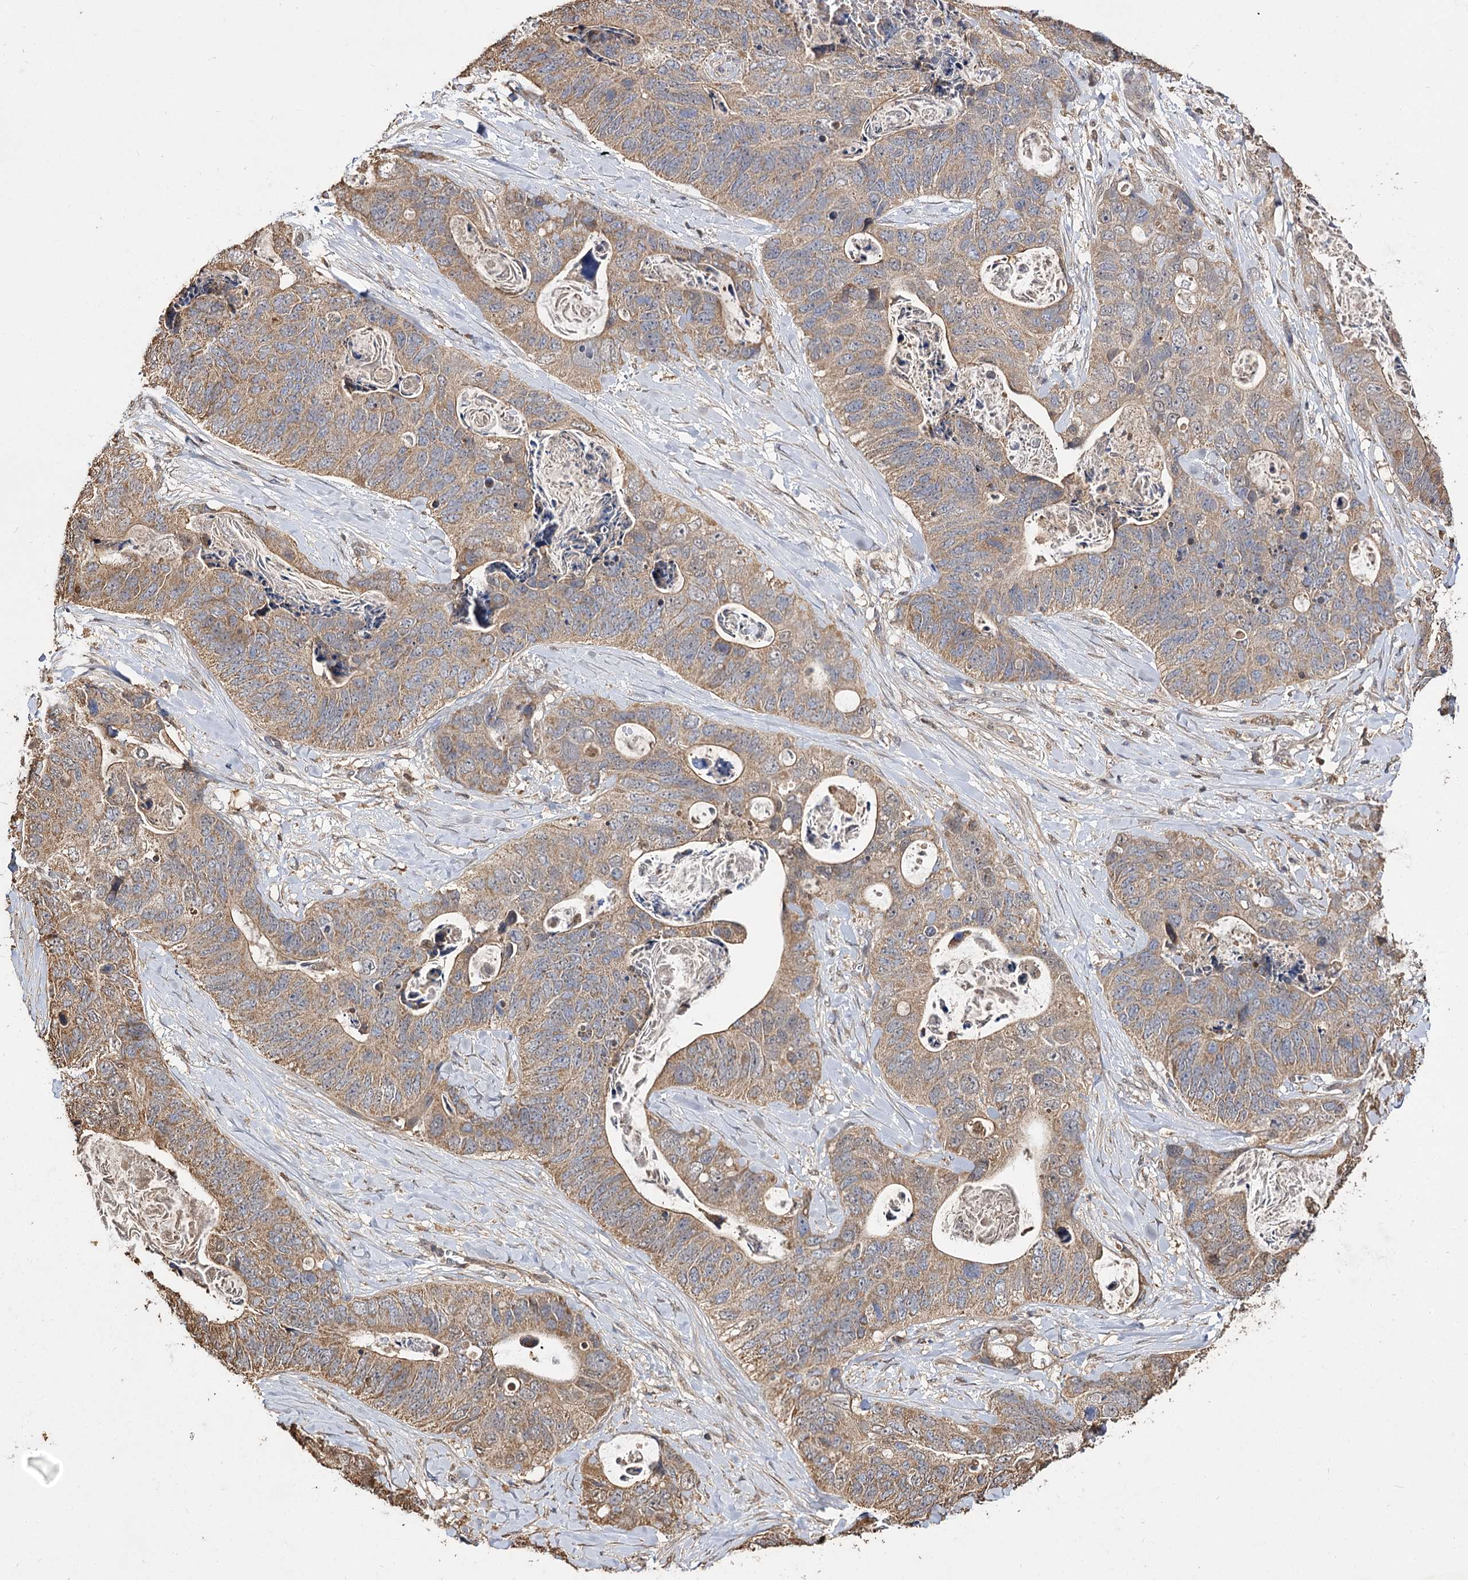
{"staining": {"intensity": "moderate", "quantity": ">75%", "location": "cytoplasmic/membranous"}, "tissue": "stomach cancer", "cell_type": "Tumor cells", "image_type": "cancer", "snomed": [{"axis": "morphology", "description": "Adenocarcinoma, NOS"}, {"axis": "topography", "description": "Stomach"}], "caption": "Tumor cells exhibit moderate cytoplasmic/membranous positivity in about >75% of cells in stomach adenocarcinoma.", "gene": "ARL13A", "patient": {"sex": "female", "age": 89}}